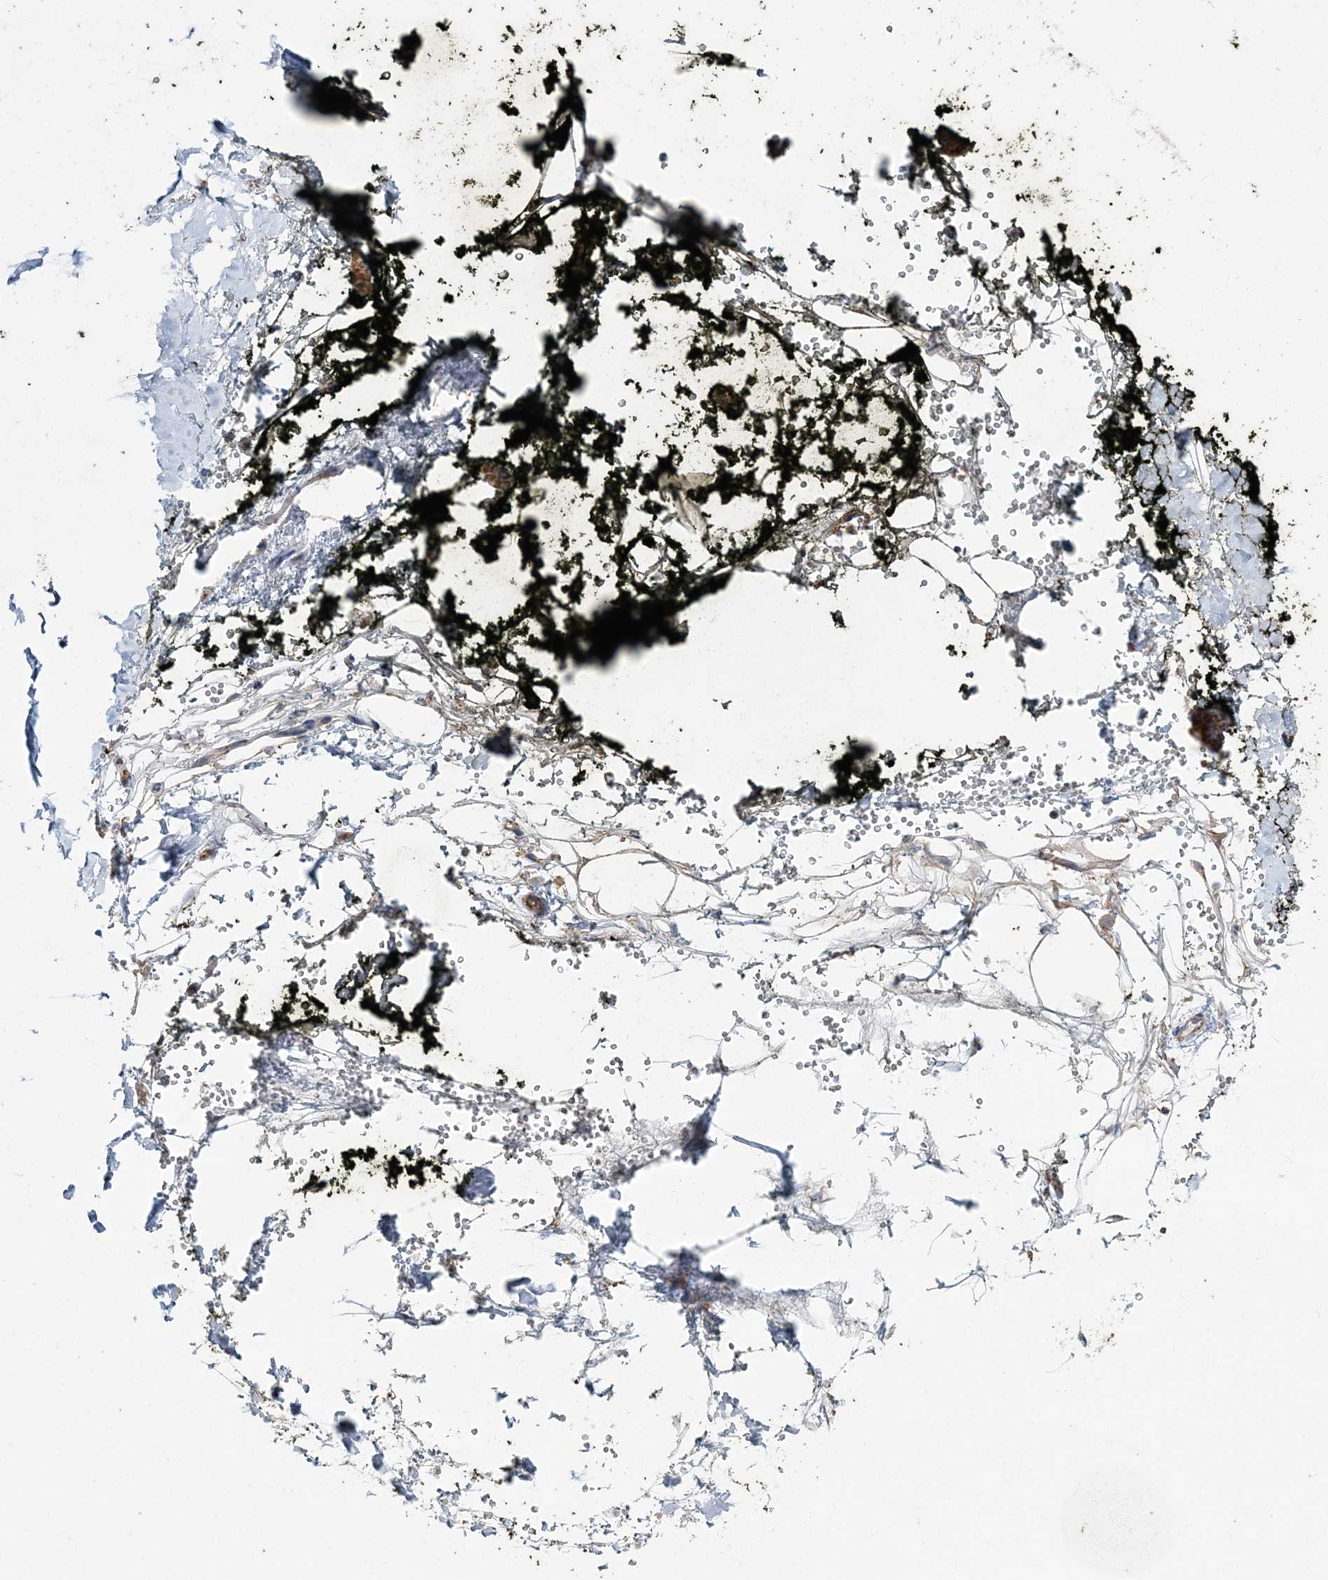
{"staining": {"intensity": "negative", "quantity": "none", "location": "none"}, "tissue": "adipose tissue", "cell_type": "Adipocytes", "image_type": "normal", "snomed": [{"axis": "morphology", "description": "Normal tissue, NOS"}, {"axis": "morphology", "description": "Adenocarcinoma, NOS"}, {"axis": "topography", "description": "Pancreas"}, {"axis": "topography", "description": "Peripheral nerve tissue"}], "caption": "This is an IHC photomicrograph of benign human adipose tissue. There is no expression in adipocytes.", "gene": "ARHGAP6", "patient": {"sex": "male", "age": 59}}